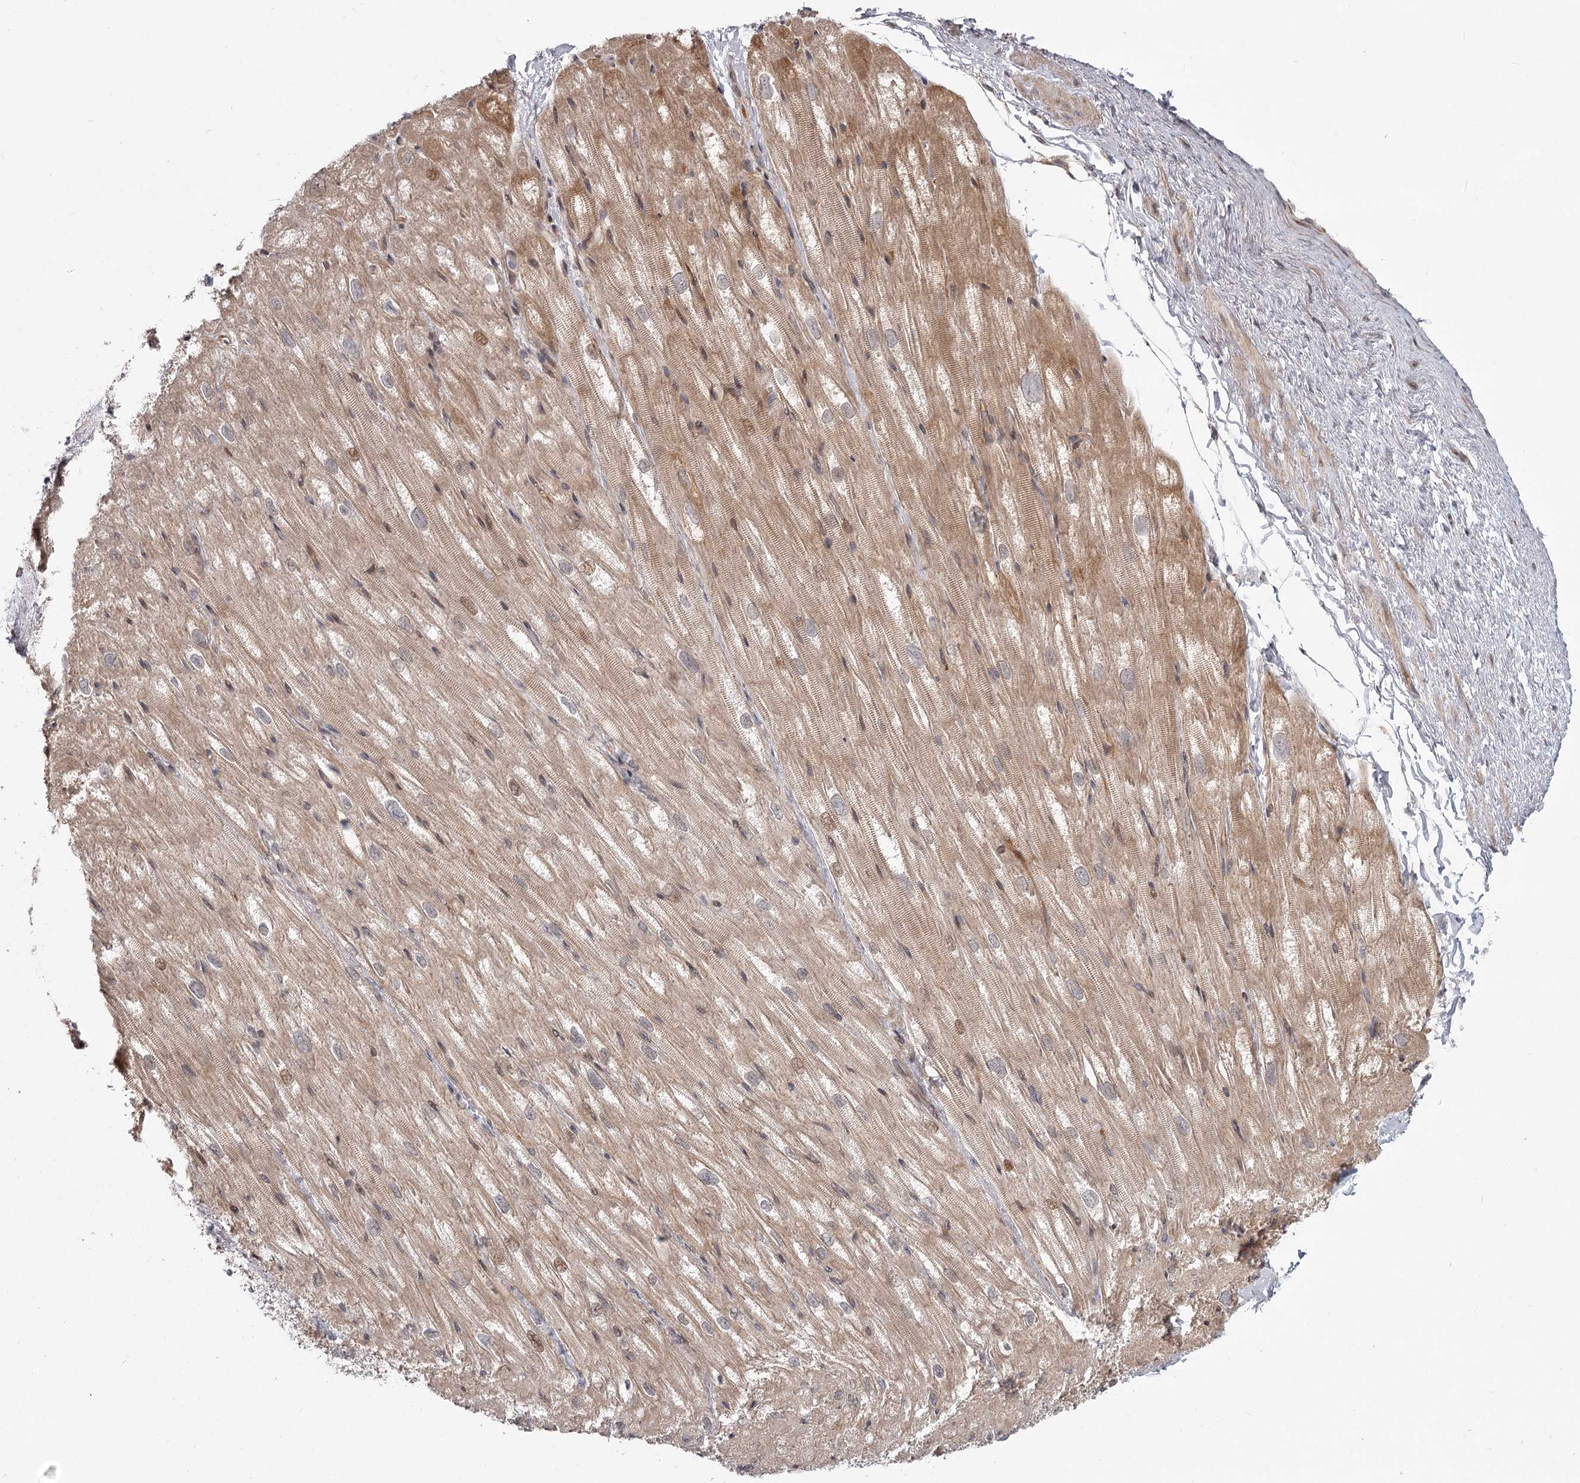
{"staining": {"intensity": "moderate", "quantity": "<25%", "location": "cytoplasmic/membranous"}, "tissue": "heart muscle", "cell_type": "Cardiomyocytes", "image_type": "normal", "snomed": [{"axis": "morphology", "description": "Normal tissue, NOS"}, {"axis": "topography", "description": "Heart"}], "caption": "Immunohistochemistry (IHC) (DAB (3,3'-diaminobenzidine)) staining of normal heart muscle demonstrates moderate cytoplasmic/membranous protein positivity in approximately <25% of cardiomyocytes.", "gene": "CCNG2", "patient": {"sex": "male", "age": 50}}